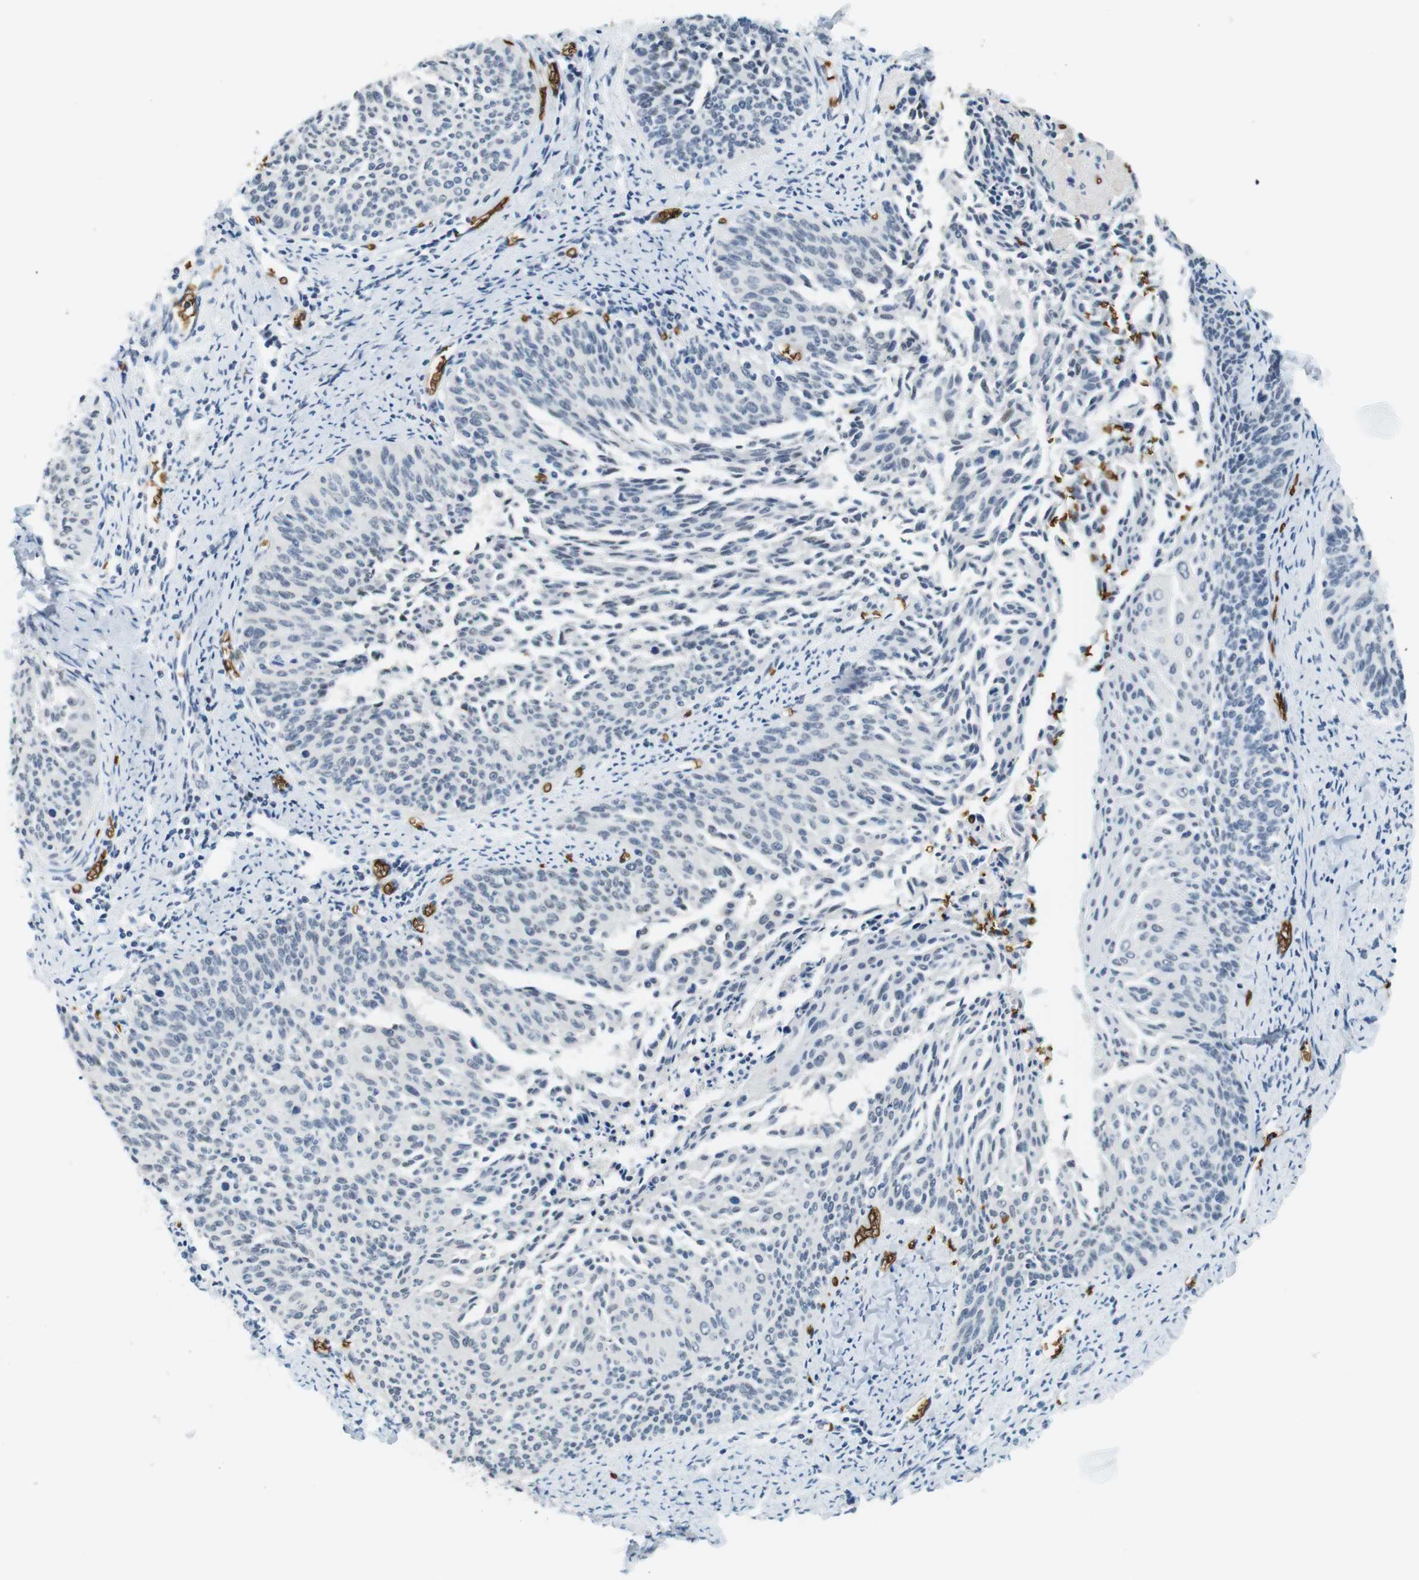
{"staining": {"intensity": "negative", "quantity": "none", "location": "none"}, "tissue": "cervical cancer", "cell_type": "Tumor cells", "image_type": "cancer", "snomed": [{"axis": "morphology", "description": "Squamous cell carcinoma, NOS"}, {"axis": "topography", "description": "Cervix"}], "caption": "The immunohistochemistry (IHC) image has no significant expression in tumor cells of squamous cell carcinoma (cervical) tissue.", "gene": "SLC4A1", "patient": {"sex": "female", "age": 55}}